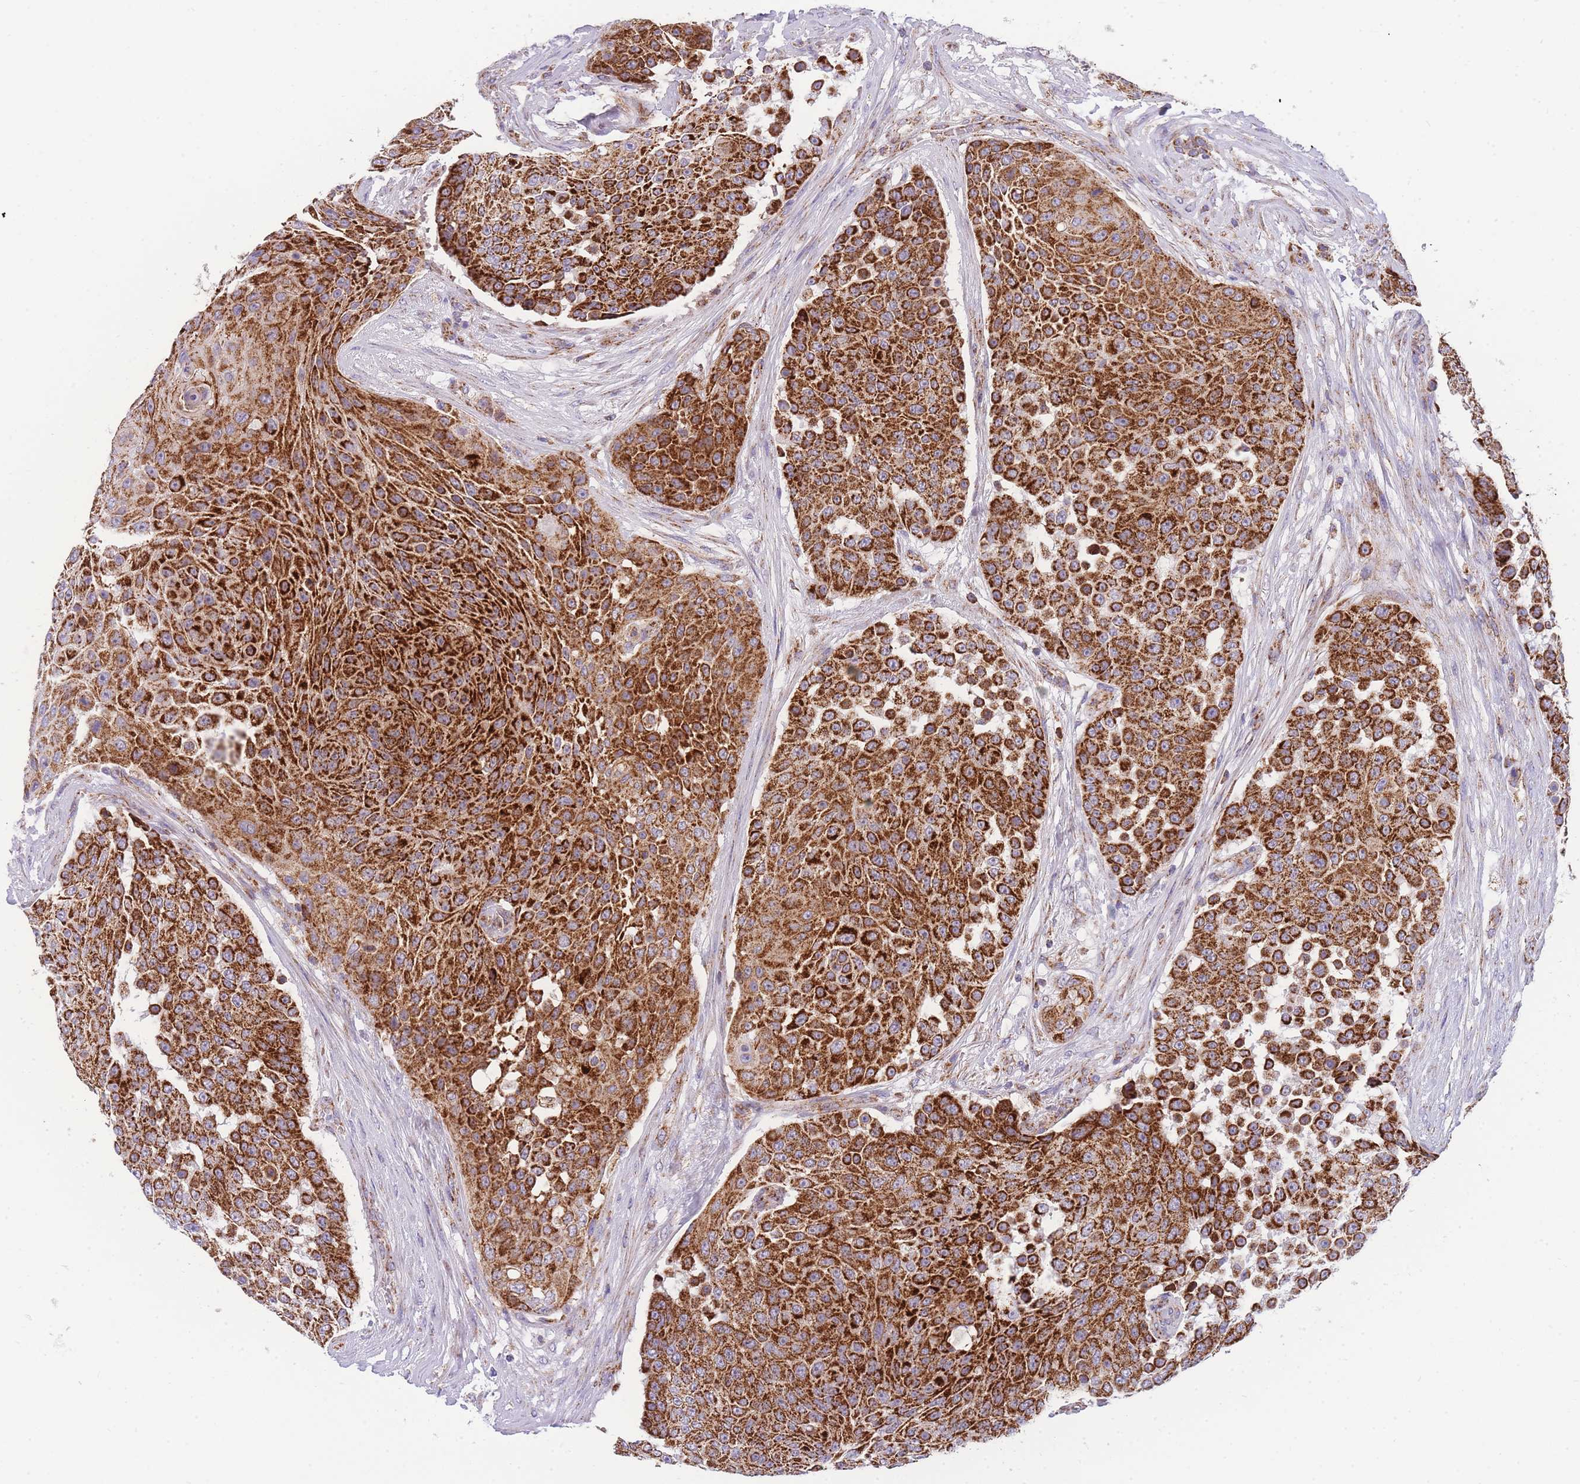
{"staining": {"intensity": "strong", "quantity": ">75%", "location": "cytoplasmic/membranous"}, "tissue": "urothelial cancer", "cell_type": "Tumor cells", "image_type": "cancer", "snomed": [{"axis": "morphology", "description": "Urothelial carcinoma, High grade"}, {"axis": "topography", "description": "Urinary bladder"}], "caption": "The image exhibits a brown stain indicating the presence of a protein in the cytoplasmic/membranous of tumor cells in high-grade urothelial carcinoma. The staining was performed using DAB (3,3'-diaminobenzidine), with brown indicating positive protein expression. Nuclei are stained blue with hematoxylin.", "gene": "MRPS11", "patient": {"sex": "female", "age": 63}}